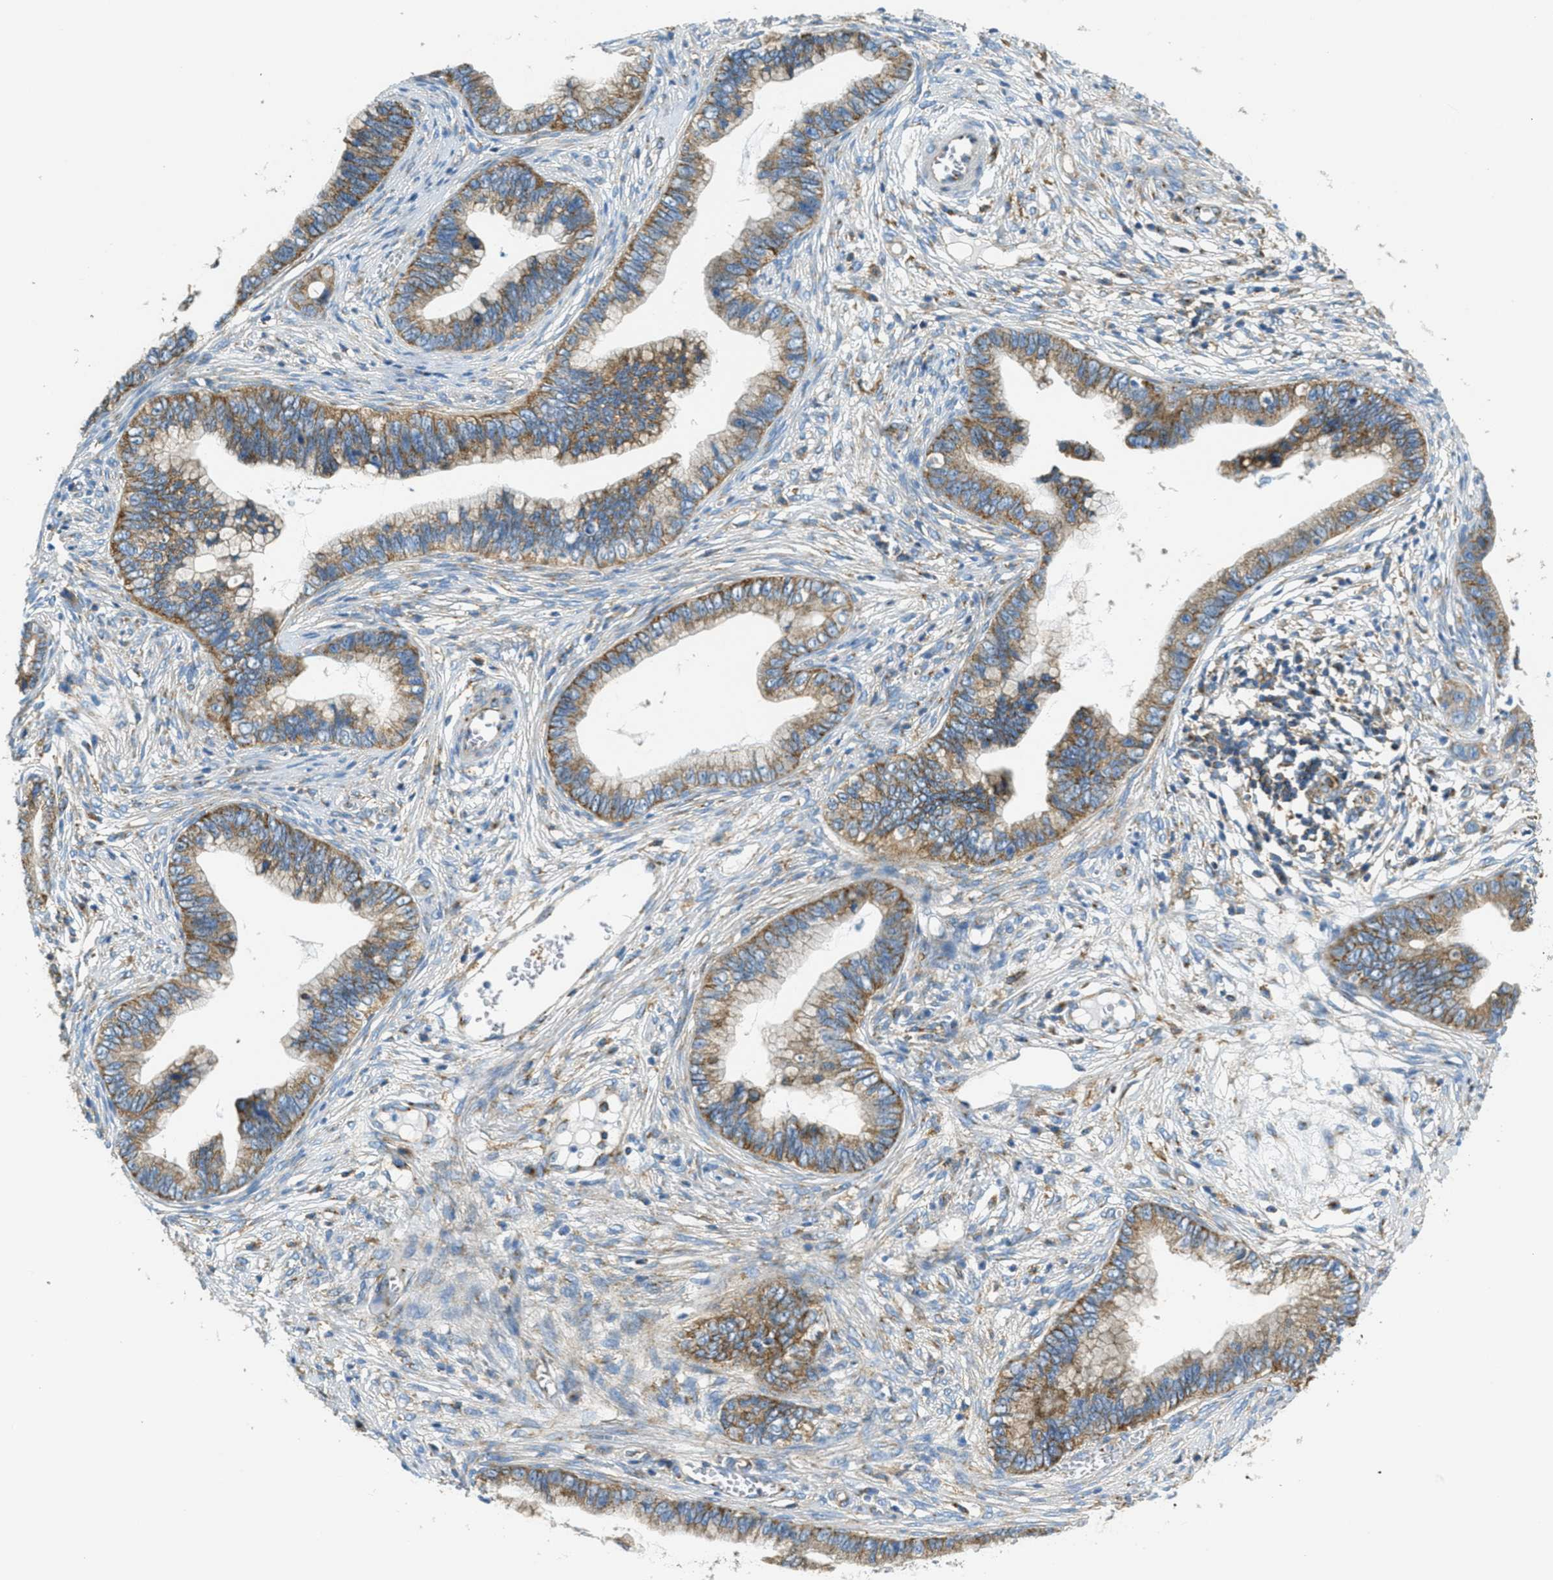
{"staining": {"intensity": "moderate", "quantity": ">75%", "location": "cytoplasmic/membranous"}, "tissue": "cervical cancer", "cell_type": "Tumor cells", "image_type": "cancer", "snomed": [{"axis": "morphology", "description": "Adenocarcinoma, NOS"}, {"axis": "topography", "description": "Cervix"}], "caption": "High-power microscopy captured an immunohistochemistry (IHC) image of adenocarcinoma (cervical), revealing moderate cytoplasmic/membranous staining in about >75% of tumor cells.", "gene": "AP2B1", "patient": {"sex": "female", "age": 44}}